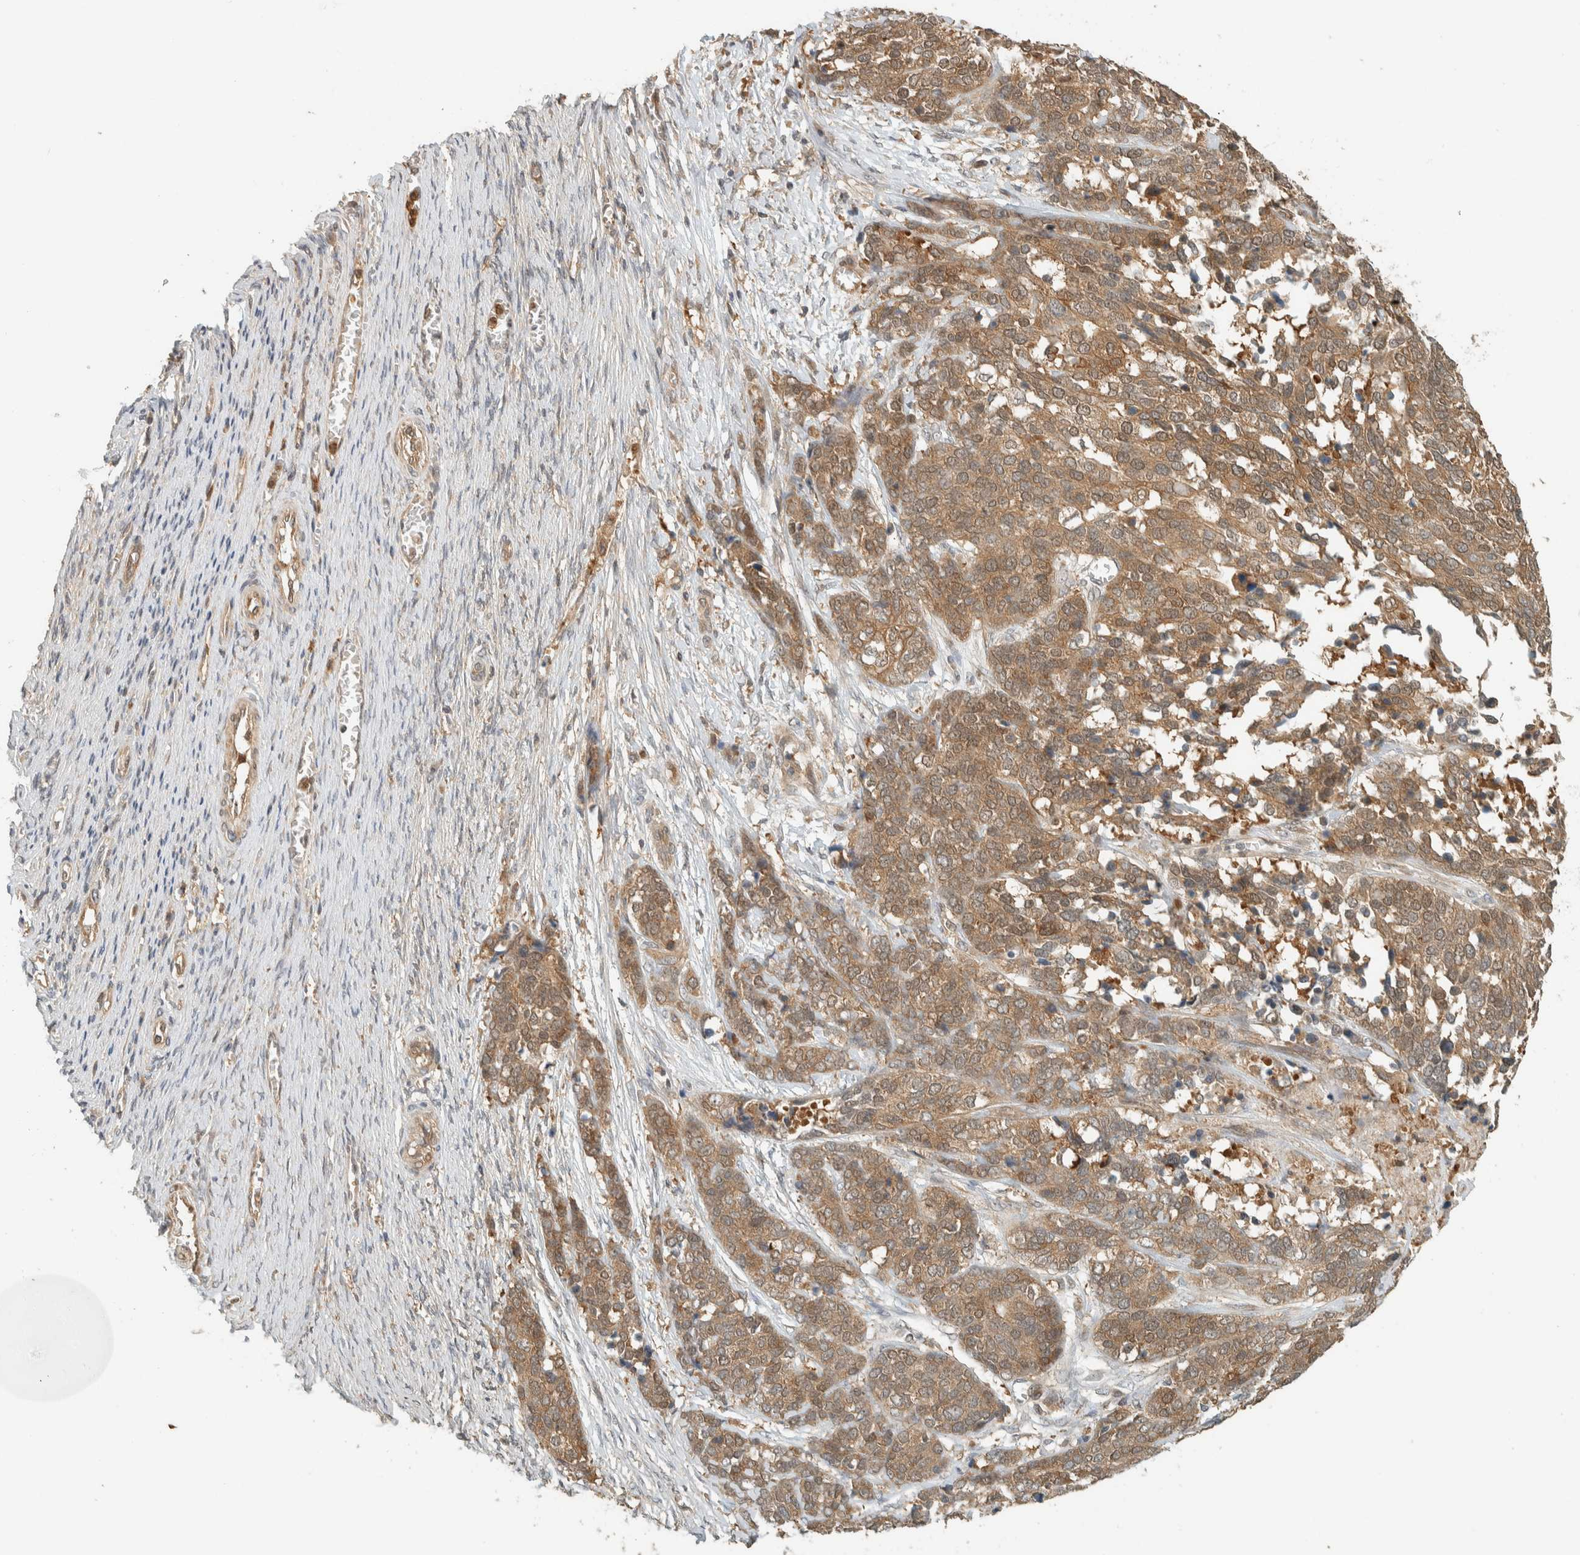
{"staining": {"intensity": "moderate", "quantity": ">75%", "location": "cytoplasmic/membranous"}, "tissue": "ovarian cancer", "cell_type": "Tumor cells", "image_type": "cancer", "snomed": [{"axis": "morphology", "description": "Cystadenocarcinoma, serous, NOS"}, {"axis": "topography", "description": "Ovary"}], "caption": "Protein analysis of ovarian cancer (serous cystadenocarcinoma) tissue exhibits moderate cytoplasmic/membranous staining in about >75% of tumor cells.", "gene": "ADSS2", "patient": {"sex": "female", "age": 44}}